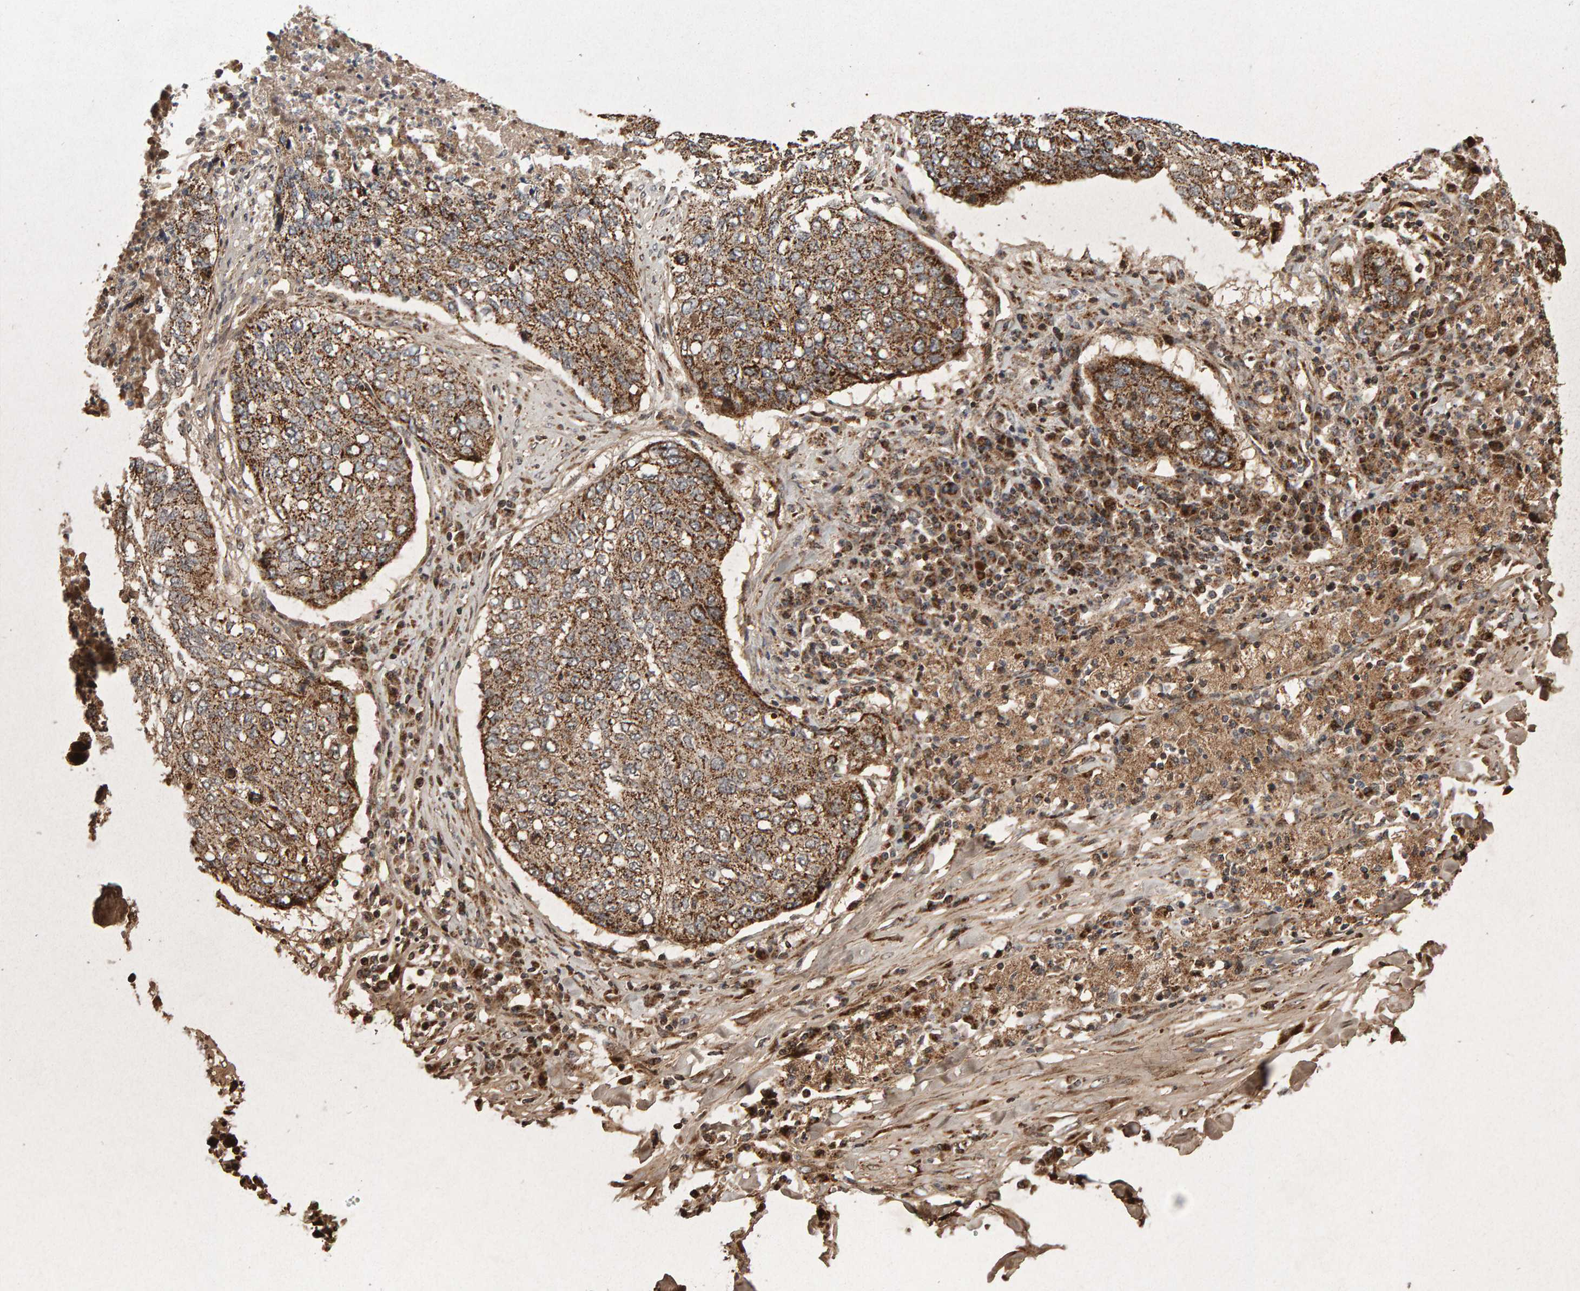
{"staining": {"intensity": "moderate", "quantity": ">75%", "location": "cytoplasmic/membranous"}, "tissue": "lung cancer", "cell_type": "Tumor cells", "image_type": "cancer", "snomed": [{"axis": "morphology", "description": "Squamous cell carcinoma, NOS"}, {"axis": "topography", "description": "Lung"}], "caption": "Brown immunohistochemical staining in lung cancer (squamous cell carcinoma) shows moderate cytoplasmic/membranous positivity in approximately >75% of tumor cells.", "gene": "PECR", "patient": {"sex": "female", "age": 63}}